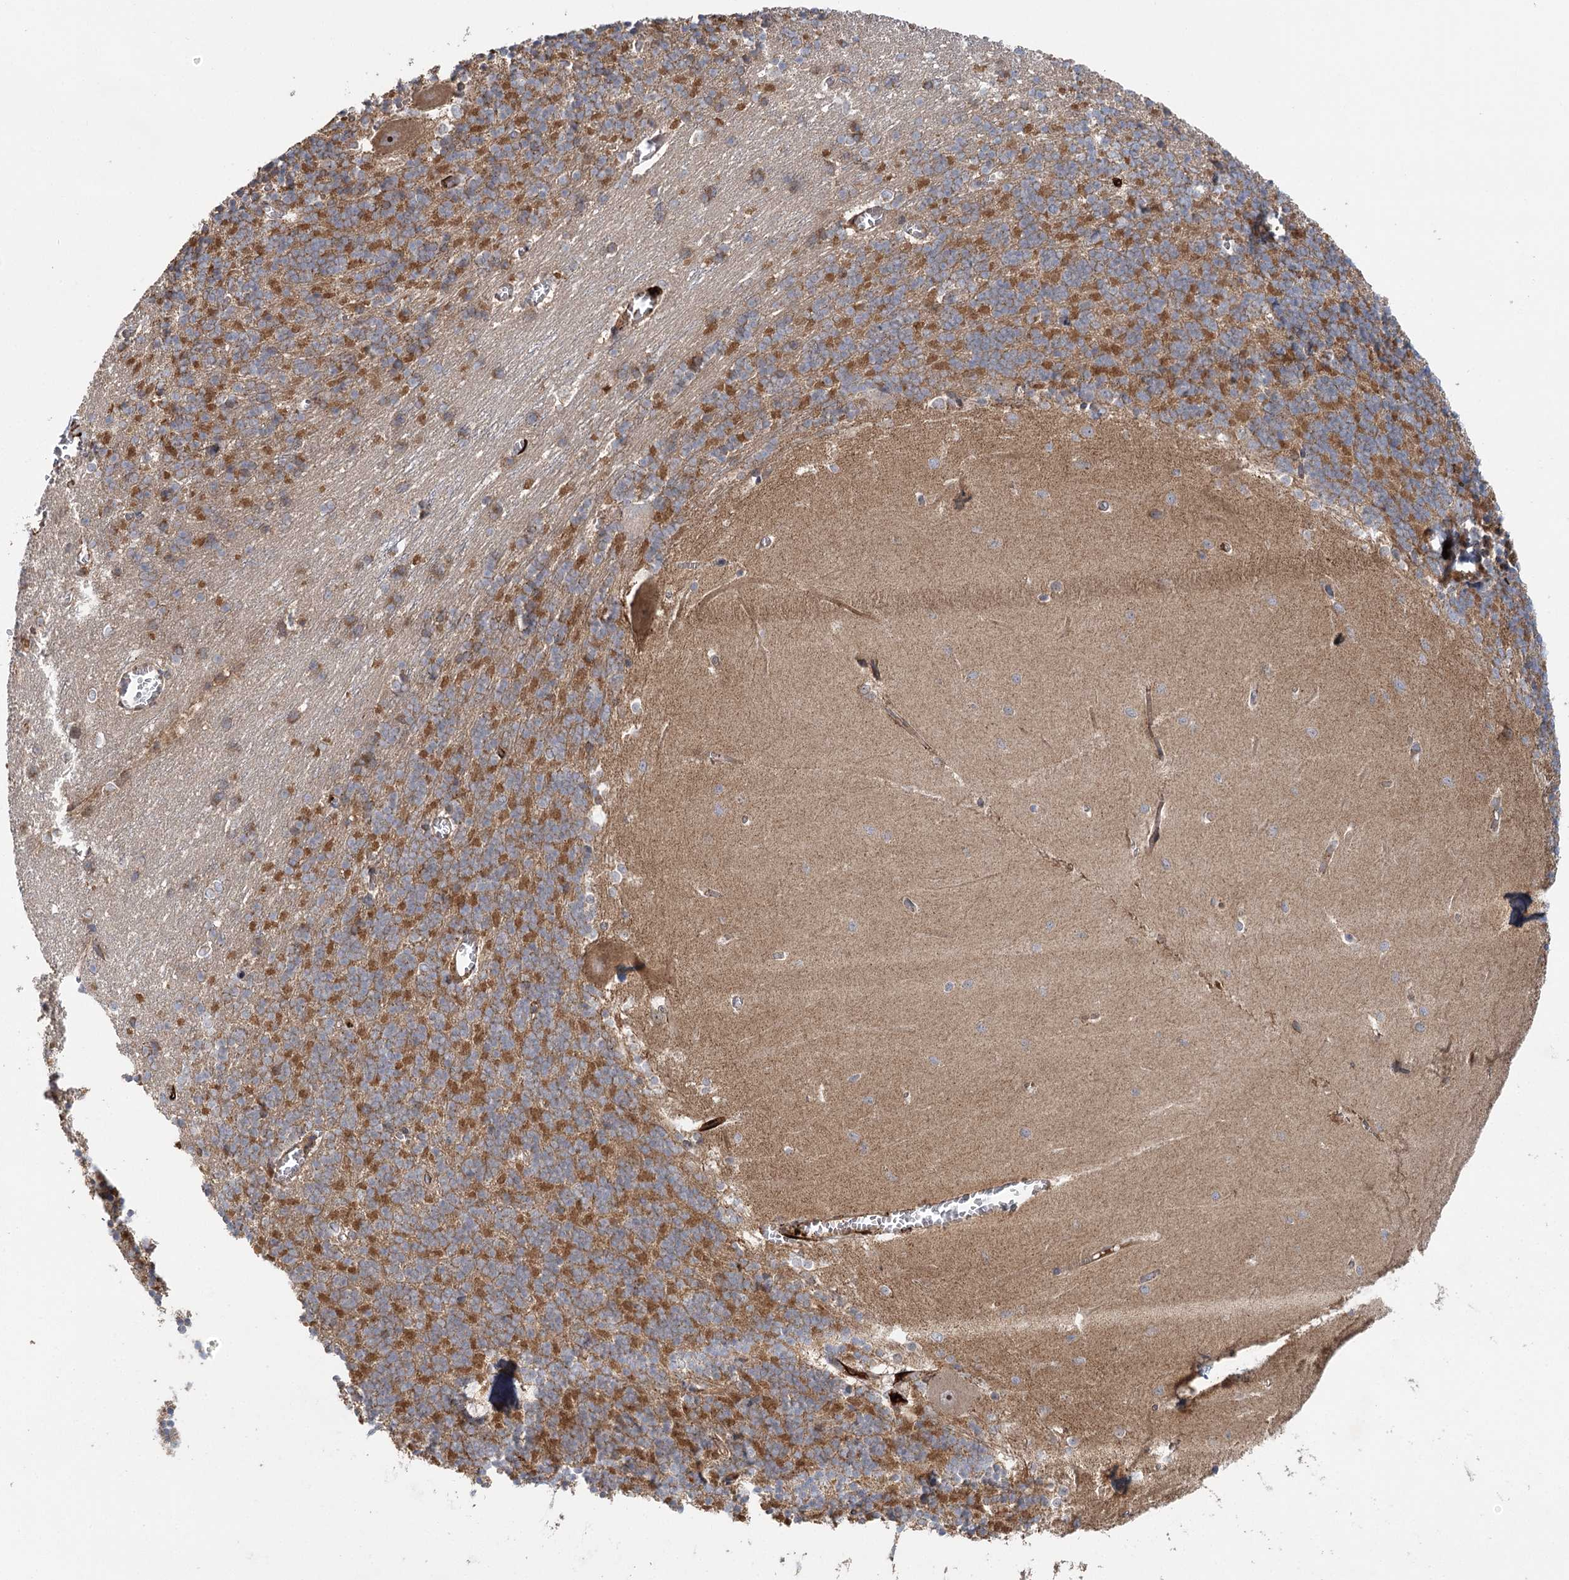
{"staining": {"intensity": "moderate", "quantity": "25%-75%", "location": "cytoplasmic/membranous"}, "tissue": "cerebellum", "cell_type": "Cells in granular layer", "image_type": "normal", "snomed": [{"axis": "morphology", "description": "Normal tissue, NOS"}, {"axis": "topography", "description": "Cerebellum"}], "caption": "Cerebellum stained with DAB immunohistochemistry shows medium levels of moderate cytoplasmic/membranous positivity in about 25%-75% of cells in granular layer.", "gene": "ENSG00000273217", "patient": {"sex": "male", "age": 37}}